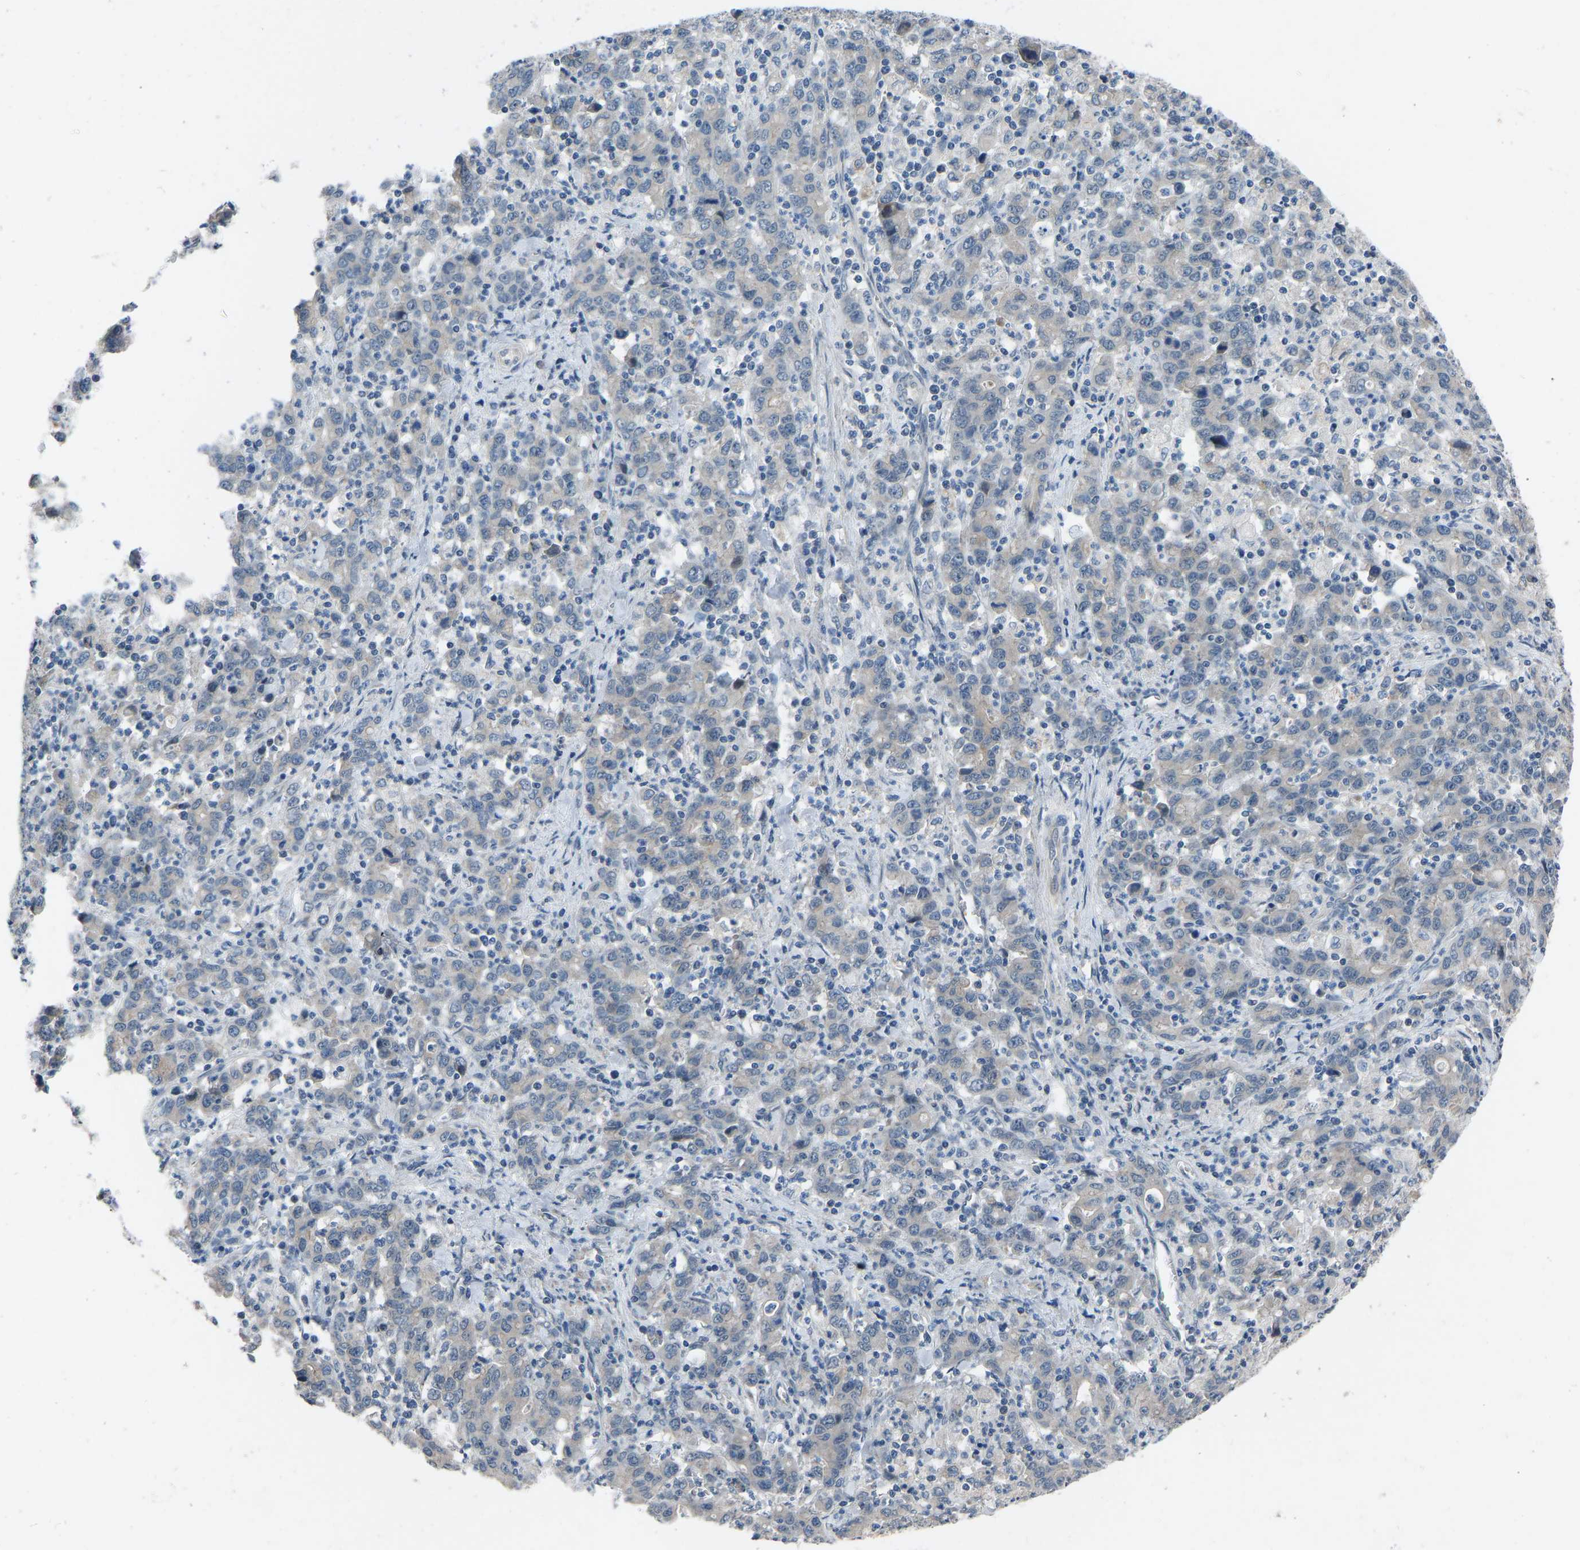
{"staining": {"intensity": "negative", "quantity": "none", "location": "none"}, "tissue": "stomach cancer", "cell_type": "Tumor cells", "image_type": "cancer", "snomed": [{"axis": "morphology", "description": "Adenocarcinoma, NOS"}, {"axis": "topography", "description": "Stomach, upper"}], "caption": "High magnification brightfield microscopy of adenocarcinoma (stomach) stained with DAB (brown) and counterstained with hematoxylin (blue): tumor cells show no significant staining.", "gene": "CDK2AP1", "patient": {"sex": "male", "age": 69}}